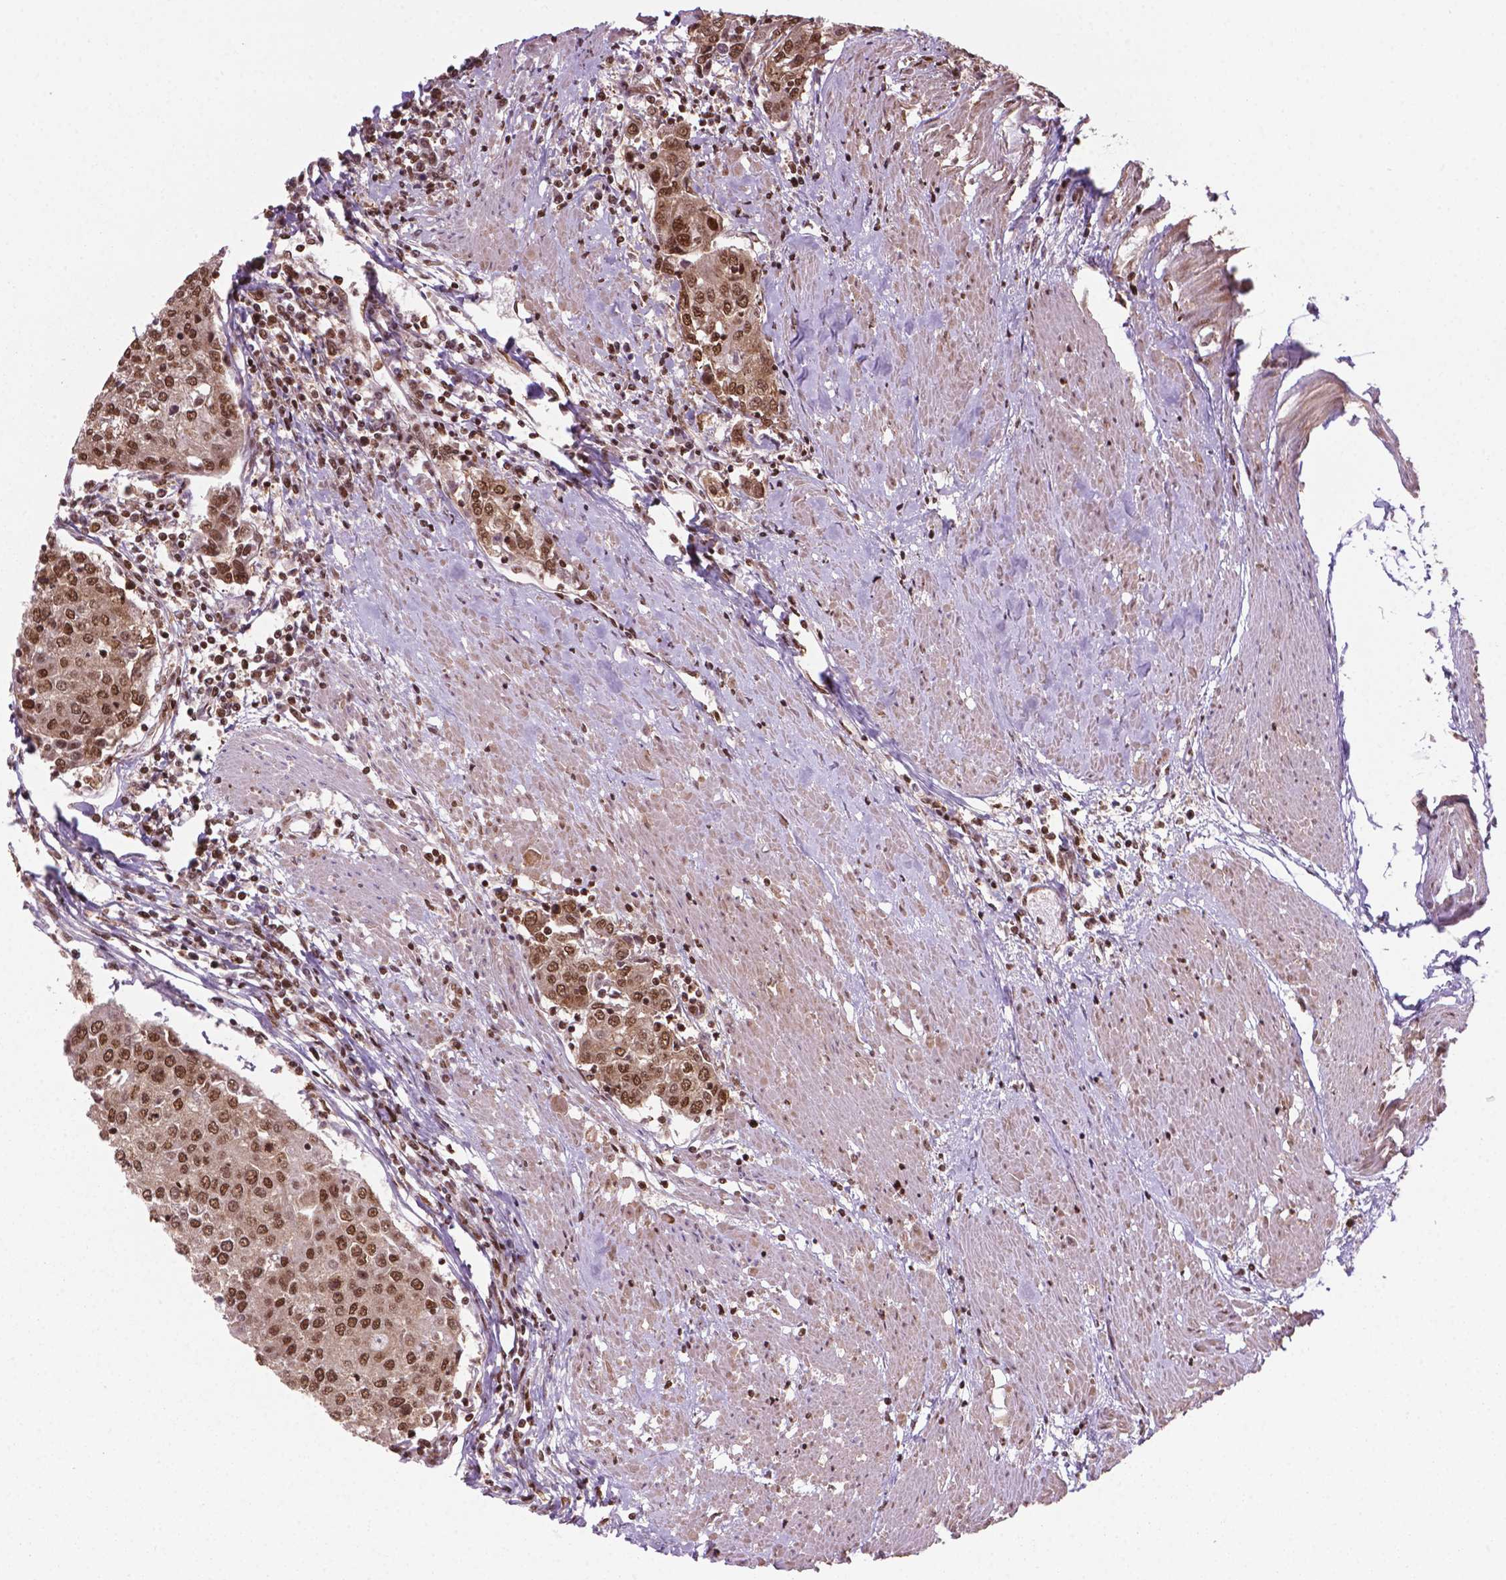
{"staining": {"intensity": "moderate", "quantity": ">75%", "location": "cytoplasmic/membranous,nuclear"}, "tissue": "urothelial cancer", "cell_type": "Tumor cells", "image_type": "cancer", "snomed": [{"axis": "morphology", "description": "Urothelial carcinoma, High grade"}, {"axis": "topography", "description": "Urinary bladder"}], "caption": "Immunohistochemistry histopathology image of human urothelial cancer stained for a protein (brown), which displays medium levels of moderate cytoplasmic/membranous and nuclear expression in approximately >75% of tumor cells.", "gene": "SIRT6", "patient": {"sex": "female", "age": 85}}